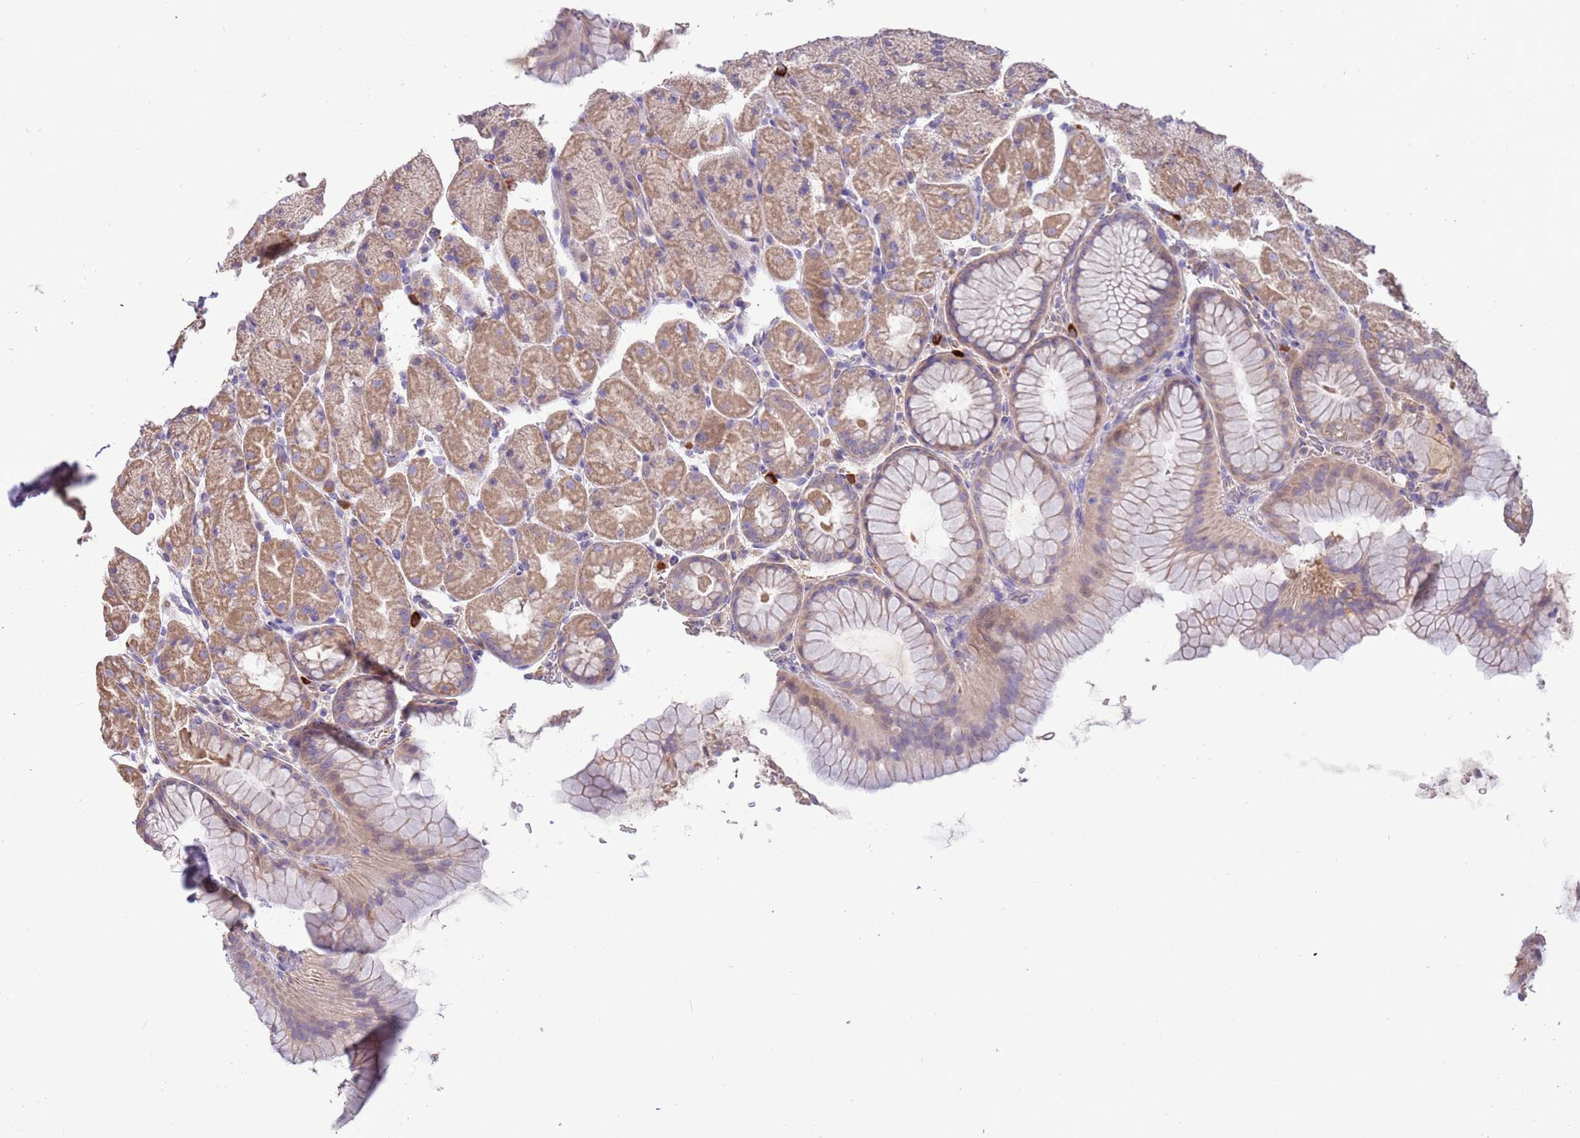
{"staining": {"intensity": "moderate", "quantity": "25%-75%", "location": "cytoplasmic/membranous"}, "tissue": "stomach", "cell_type": "Glandular cells", "image_type": "normal", "snomed": [{"axis": "morphology", "description": "Normal tissue, NOS"}, {"axis": "topography", "description": "Stomach, upper"}, {"axis": "topography", "description": "Stomach, lower"}], "caption": "Stomach stained for a protein exhibits moderate cytoplasmic/membranous positivity in glandular cells. The protein of interest is shown in brown color, while the nuclei are stained blue.", "gene": "TRMO", "patient": {"sex": "male", "age": 67}}